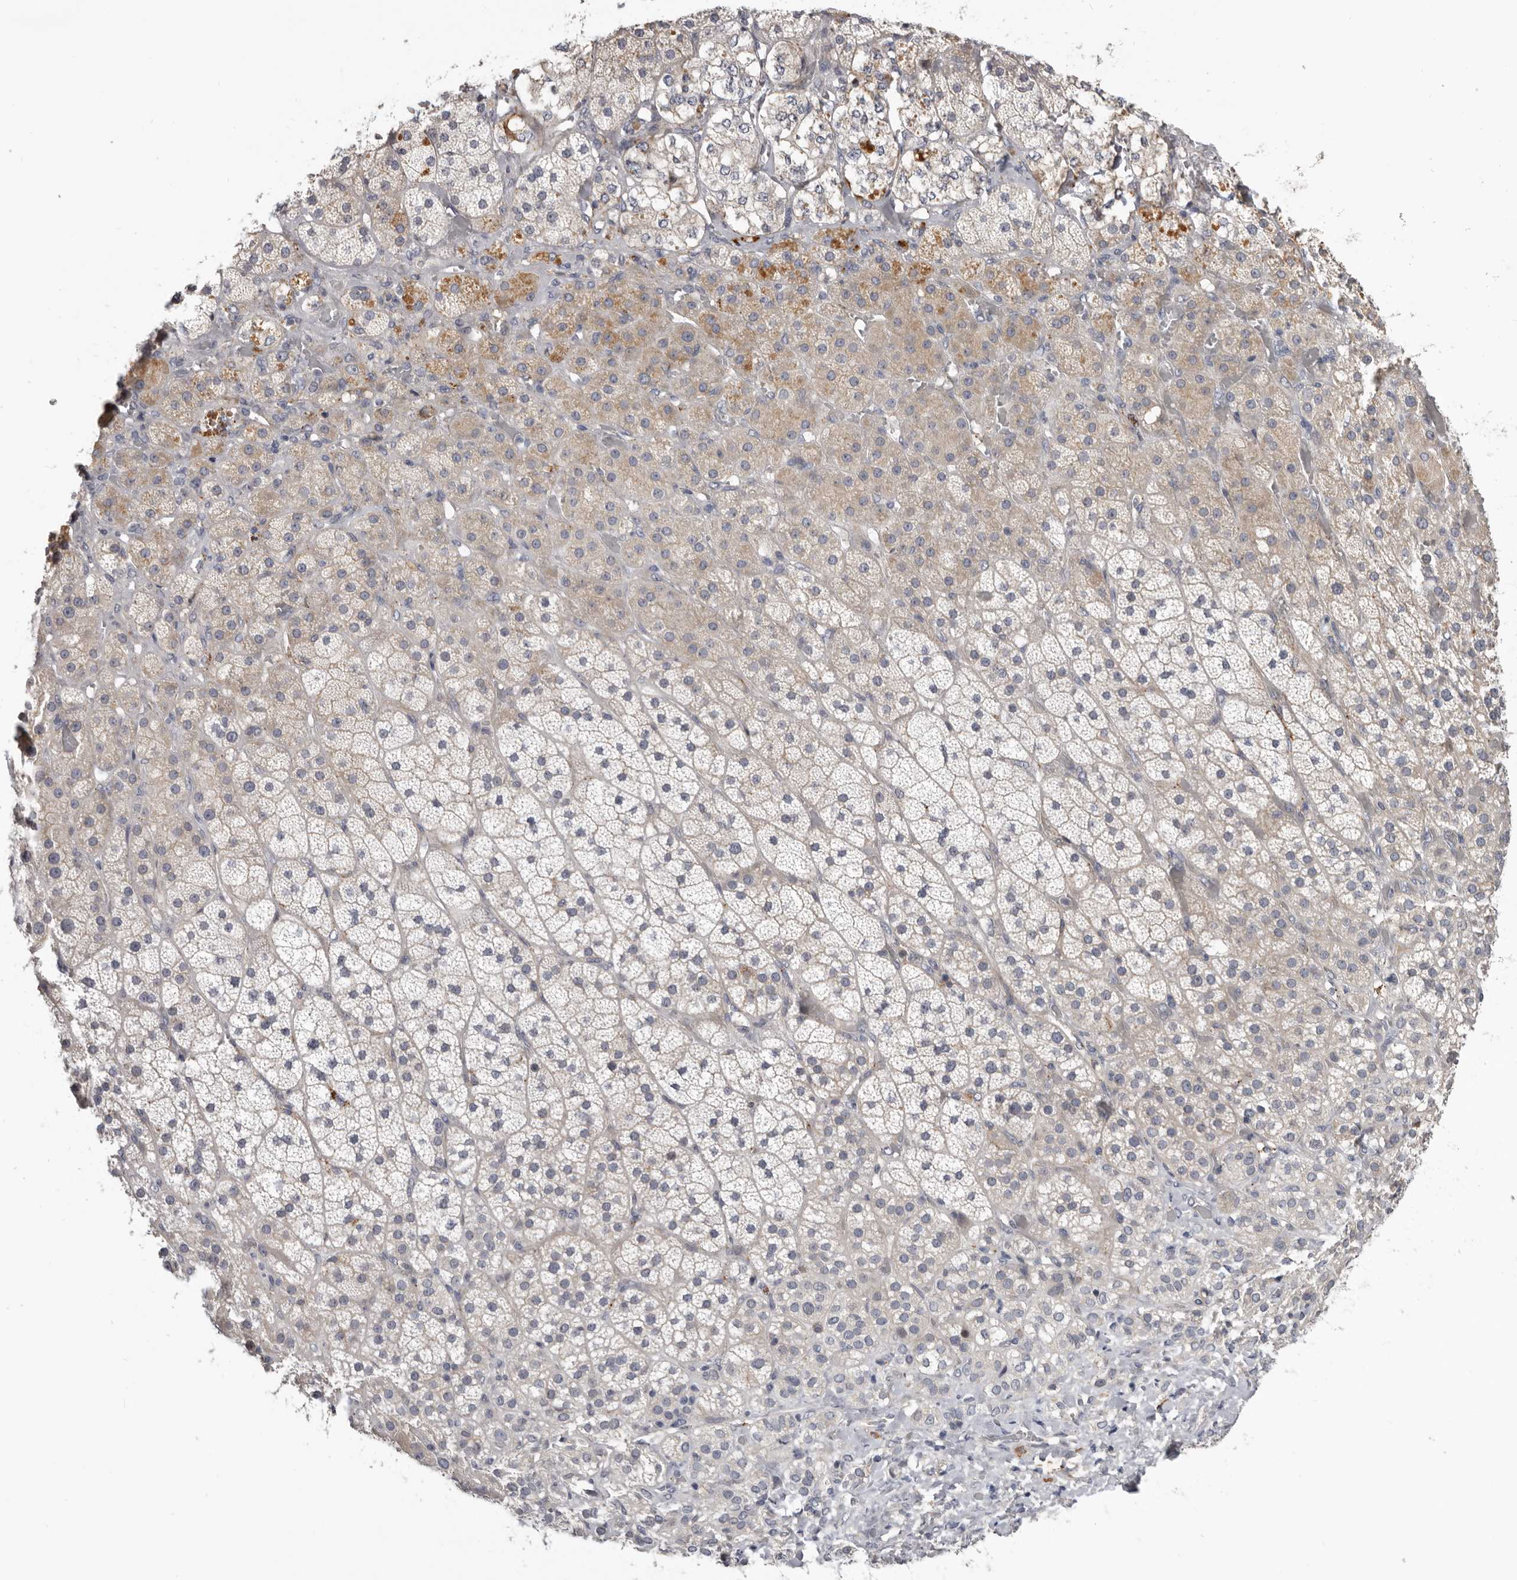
{"staining": {"intensity": "moderate", "quantity": "<25%", "location": "cytoplasmic/membranous"}, "tissue": "adrenal gland", "cell_type": "Glandular cells", "image_type": "normal", "snomed": [{"axis": "morphology", "description": "Normal tissue, NOS"}, {"axis": "topography", "description": "Adrenal gland"}], "caption": "Protein expression analysis of unremarkable human adrenal gland reveals moderate cytoplasmic/membranous positivity in approximately <25% of glandular cells.", "gene": "CDCA8", "patient": {"sex": "male", "age": 57}}